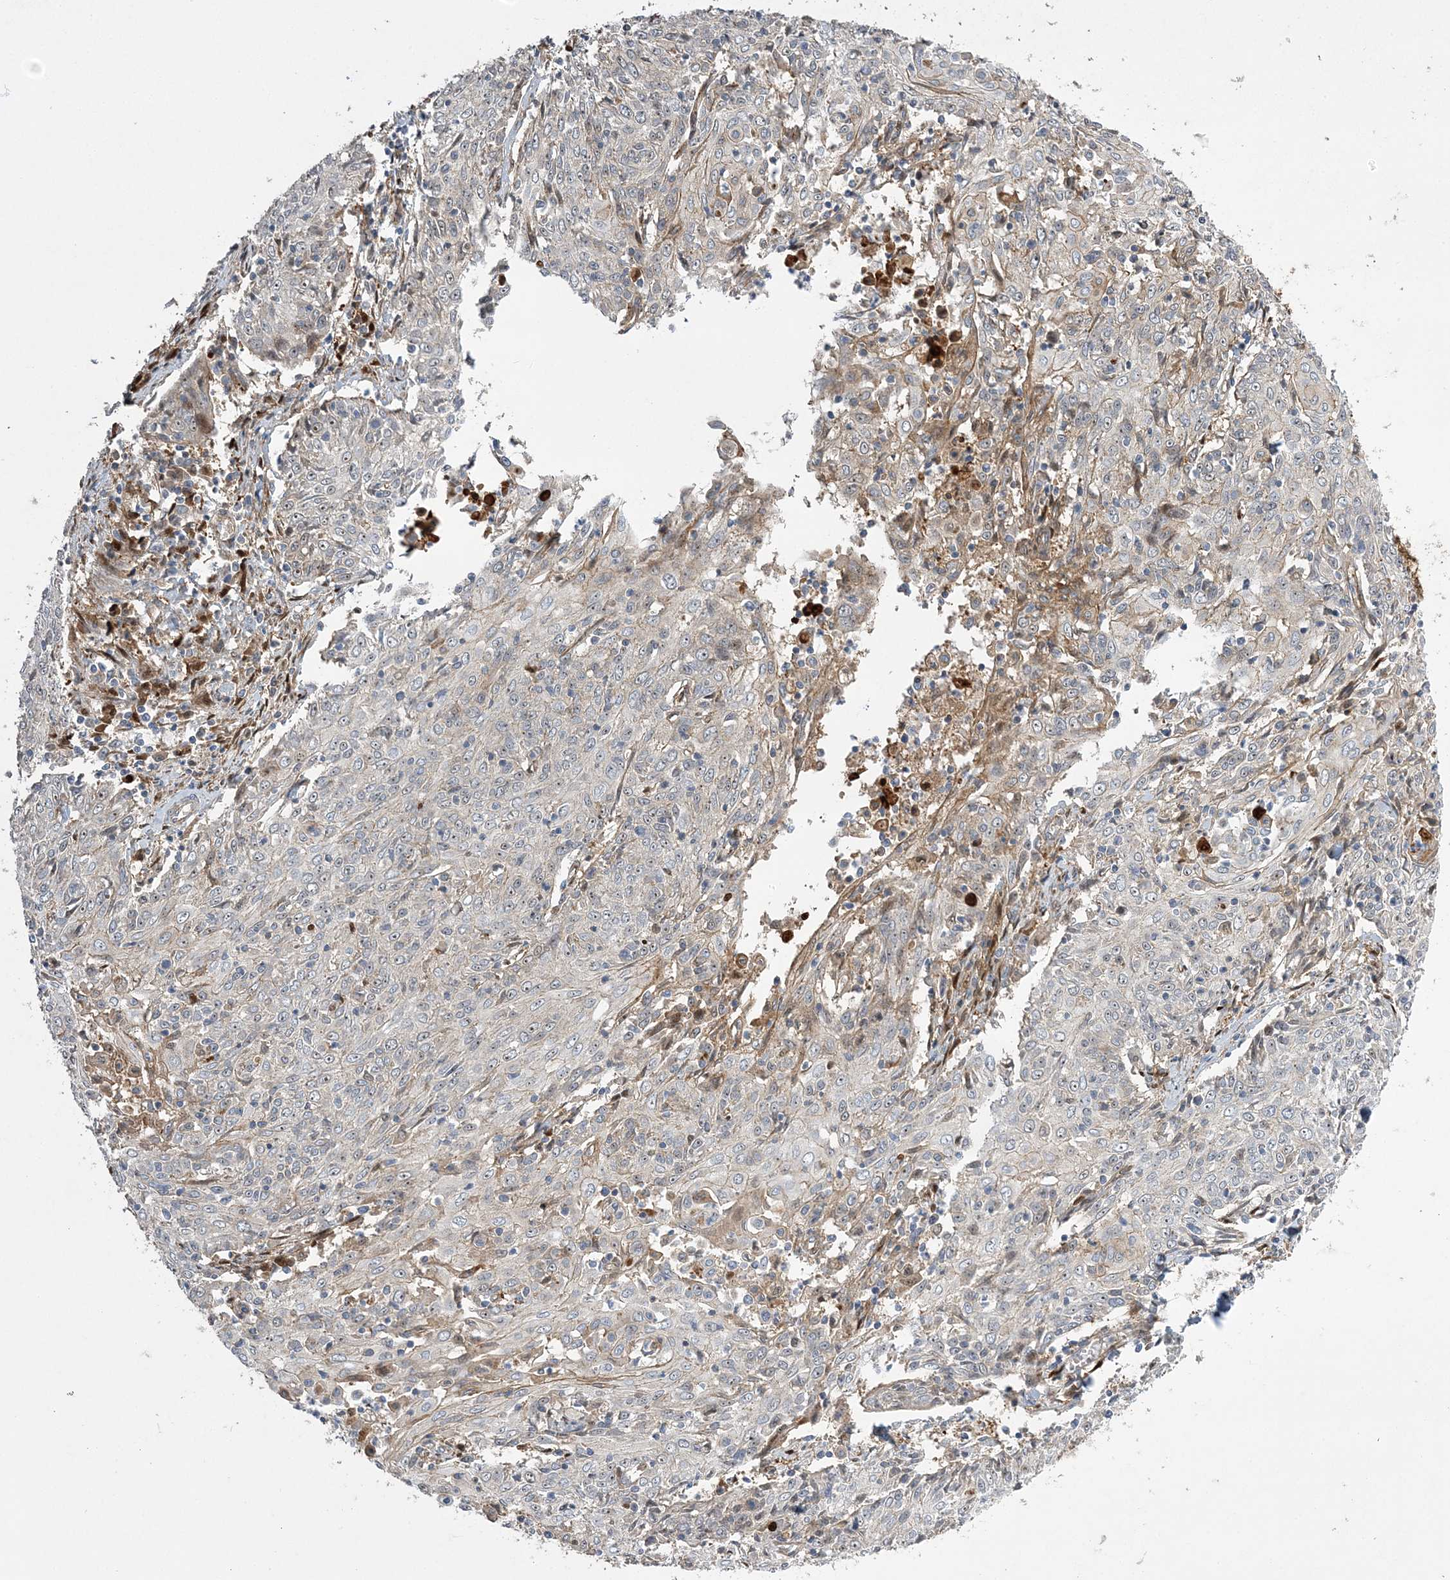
{"staining": {"intensity": "negative", "quantity": "none", "location": "none"}, "tissue": "cervical cancer", "cell_type": "Tumor cells", "image_type": "cancer", "snomed": [{"axis": "morphology", "description": "Squamous cell carcinoma, NOS"}, {"axis": "topography", "description": "Cervix"}], "caption": "Immunohistochemistry (IHC) histopathology image of cervical cancer (squamous cell carcinoma) stained for a protein (brown), which demonstrates no positivity in tumor cells.", "gene": "NPM3", "patient": {"sex": "female", "age": 48}}